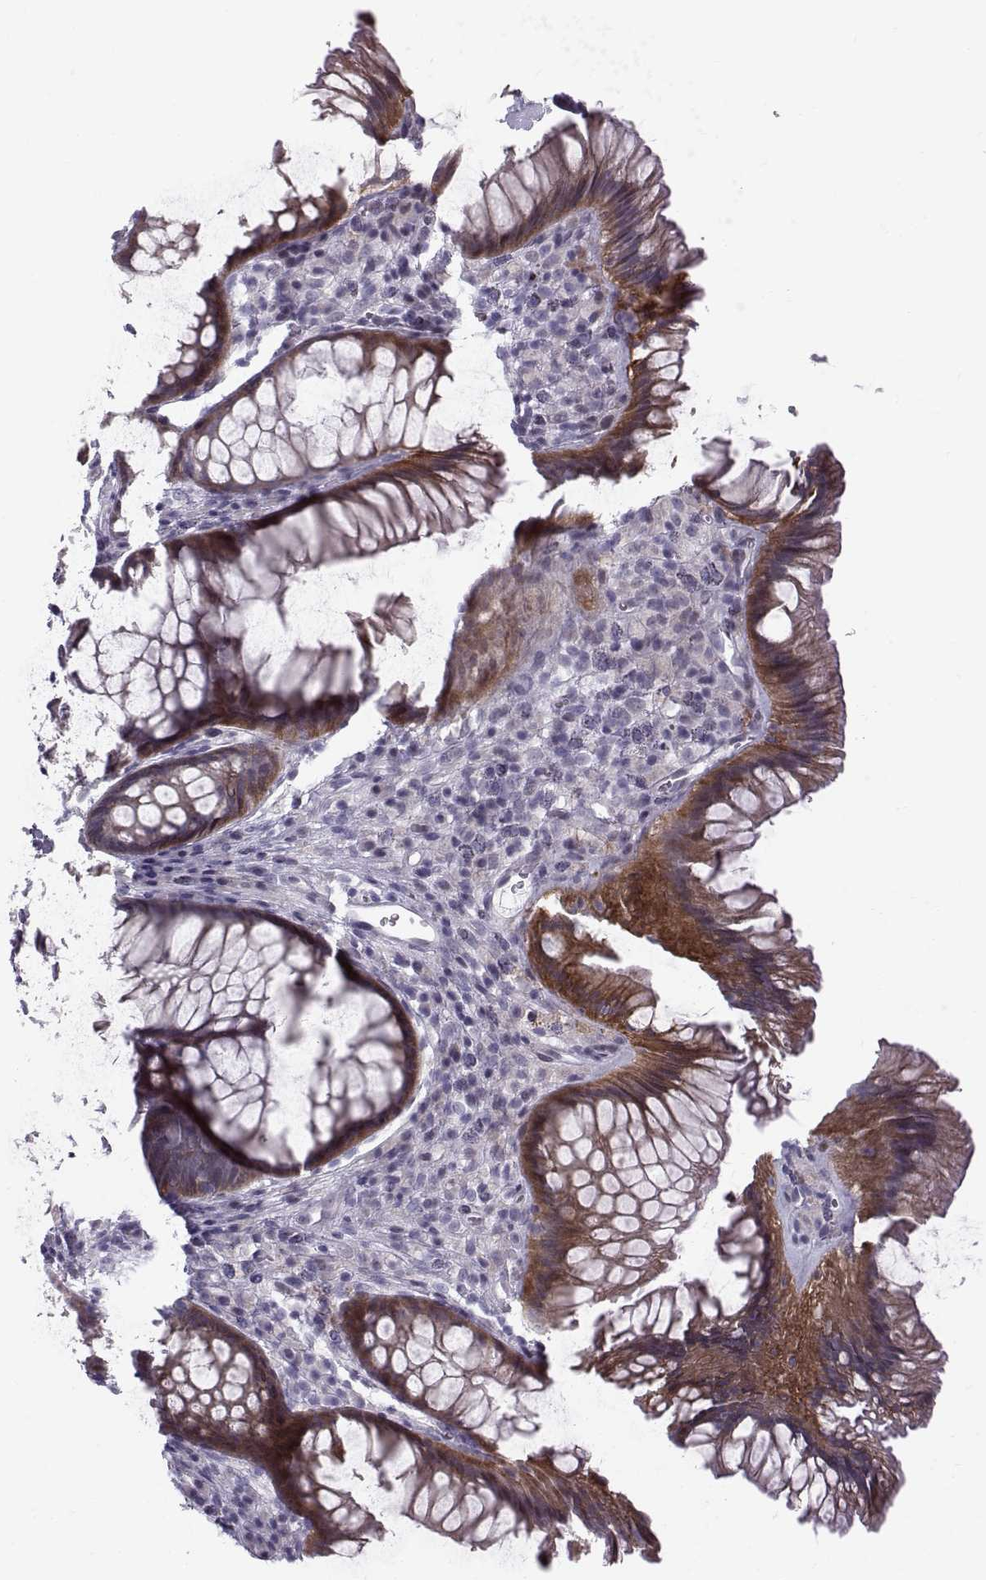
{"staining": {"intensity": "moderate", "quantity": ">75%", "location": "cytoplasmic/membranous"}, "tissue": "rectum", "cell_type": "Glandular cells", "image_type": "normal", "snomed": [{"axis": "morphology", "description": "Normal tissue, NOS"}, {"axis": "topography", "description": "Smooth muscle"}, {"axis": "topography", "description": "Rectum"}], "caption": "DAB (3,3'-diaminobenzidine) immunohistochemical staining of normal rectum shows moderate cytoplasmic/membranous protein positivity in approximately >75% of glandular cells.", "gene": "DMRT3", "patient": {"sex": "male", "age": 53}}